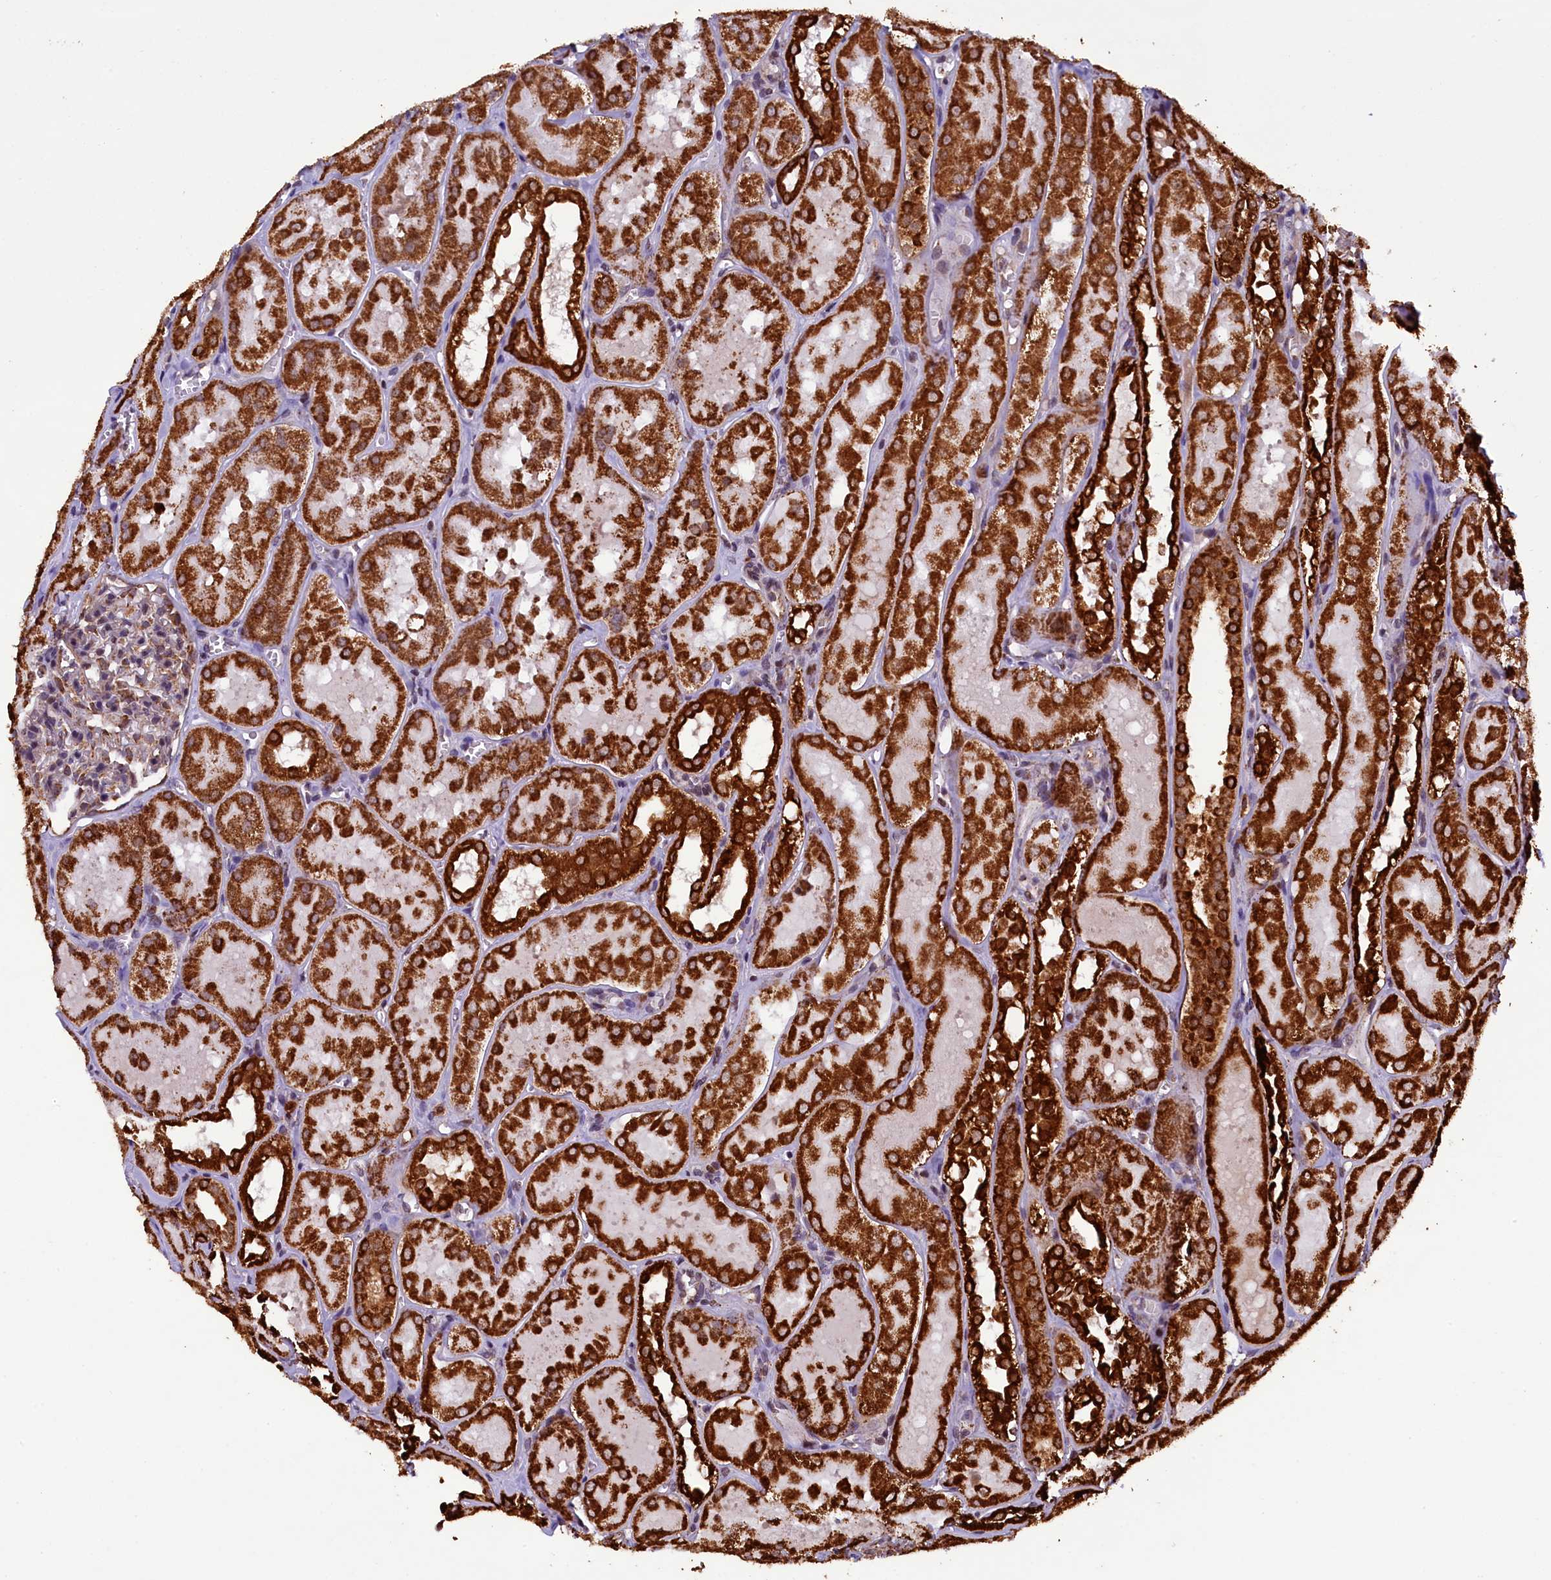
{"staining": {"intensity": "moderate", "quantity": "<25%", "location": "cytoplasmic/membranous"}, "tissue": "kidney", "cell_type": "Cells in glomeruli", "image_type": "normal", "snomed": [{"axis": "morphology", "description": "Normal tissue, NOS"}, {"axis": "topography", "description": "Kidney"}, {"axis": "topography", "description": "Urinary bladder"}], "caption": "Unremarkable kidney was stained to show a protein in brown. There is low levels of moderate cytoplasmic/membranous positivity in approximately <25% of cells in glomeruli. Nuclei are stained in blue.", "gene": "KLC2", "patient": {"sex": "male", "age": 16}}